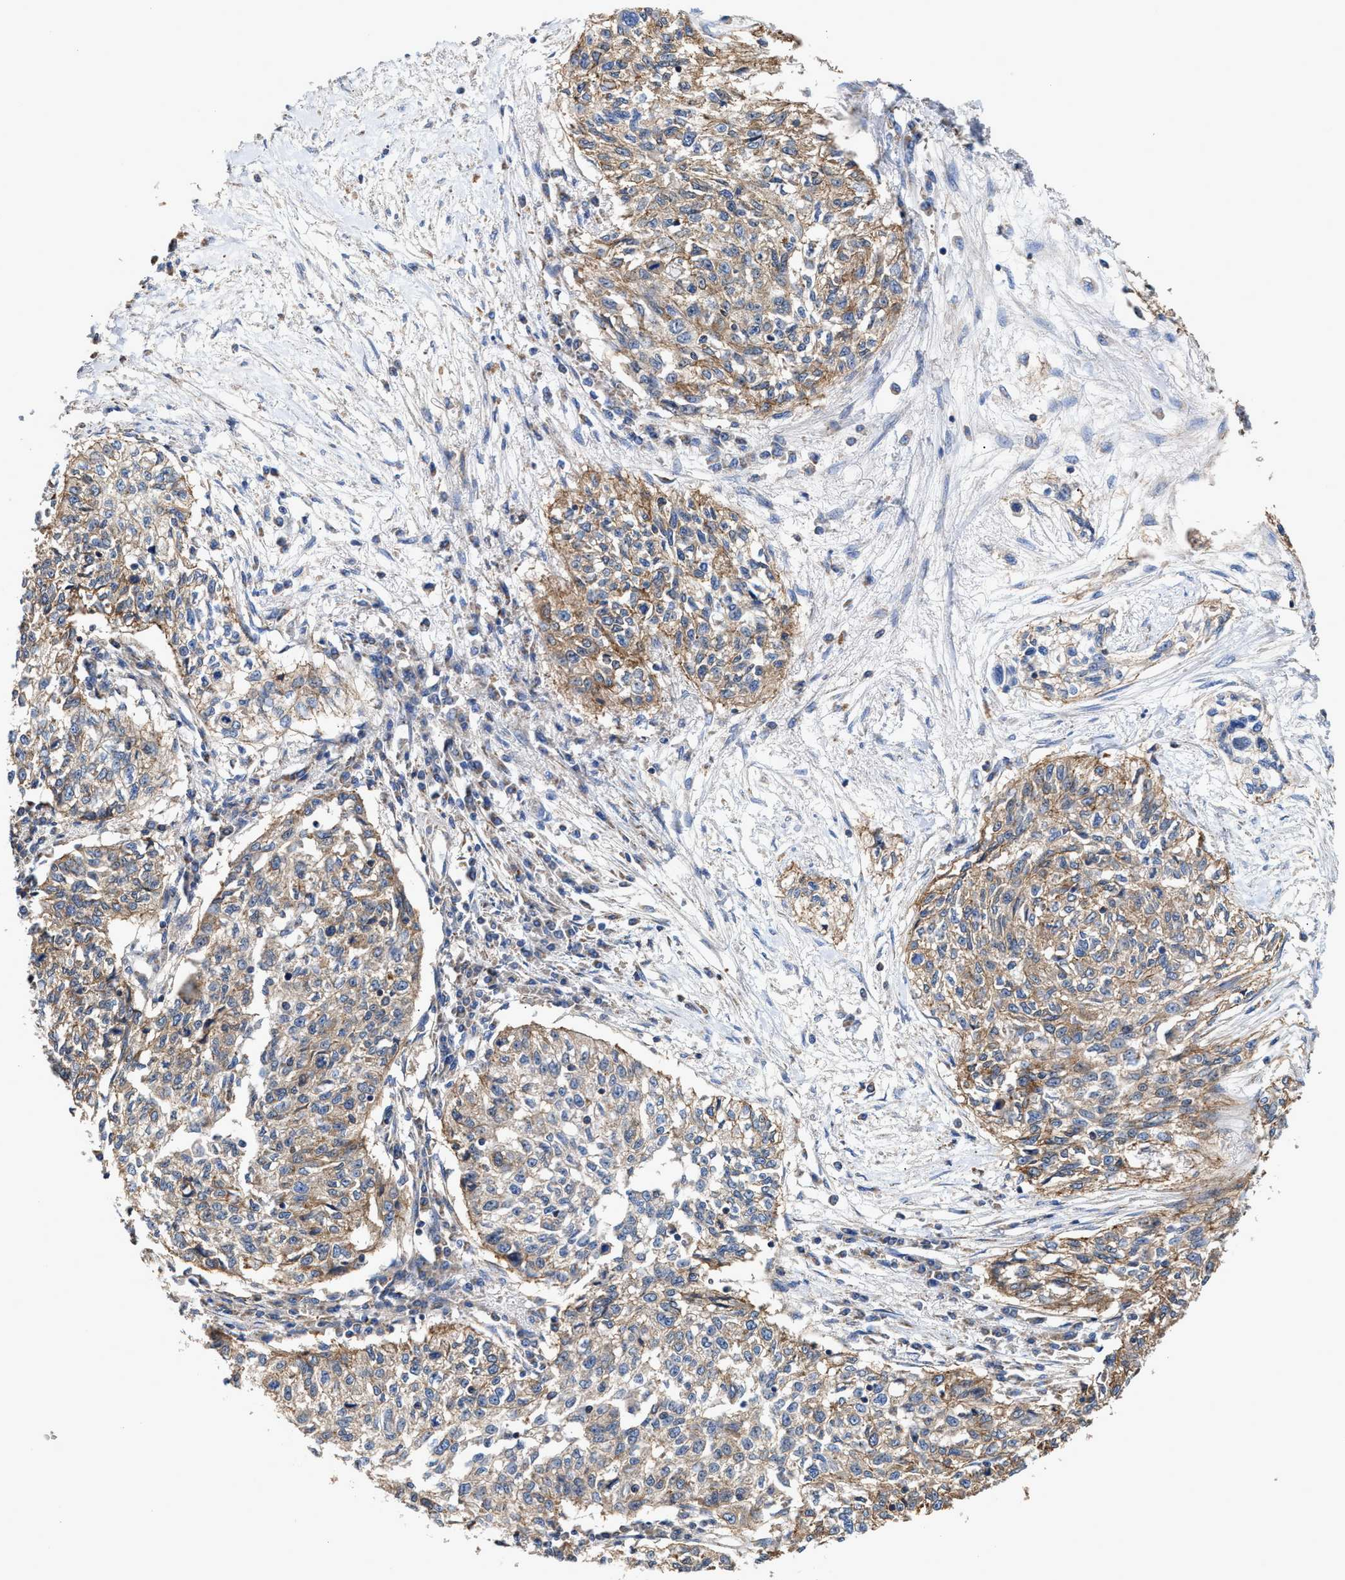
{"staining": {"intensity": "moderate", "quantity": ">75%", "location": "cytoplasmic/membranous"}, "tissue": "cervical cancer", "cell_type": "Tumor cells", "image_type": "cancer", "snomed": [{"axis": "morphology", "description": "Squamous cell carcinoma, NOS"}, {"axis": "topography", "description": "Cervix"}], "caption": "This is an image of immunohistochemistry staining of cervical cancer, which shows moderate staining in the cytoplasmic/membranous of tumor cells.", "gene": "MECR", "patient": {"sex": "female", "age": 57}}